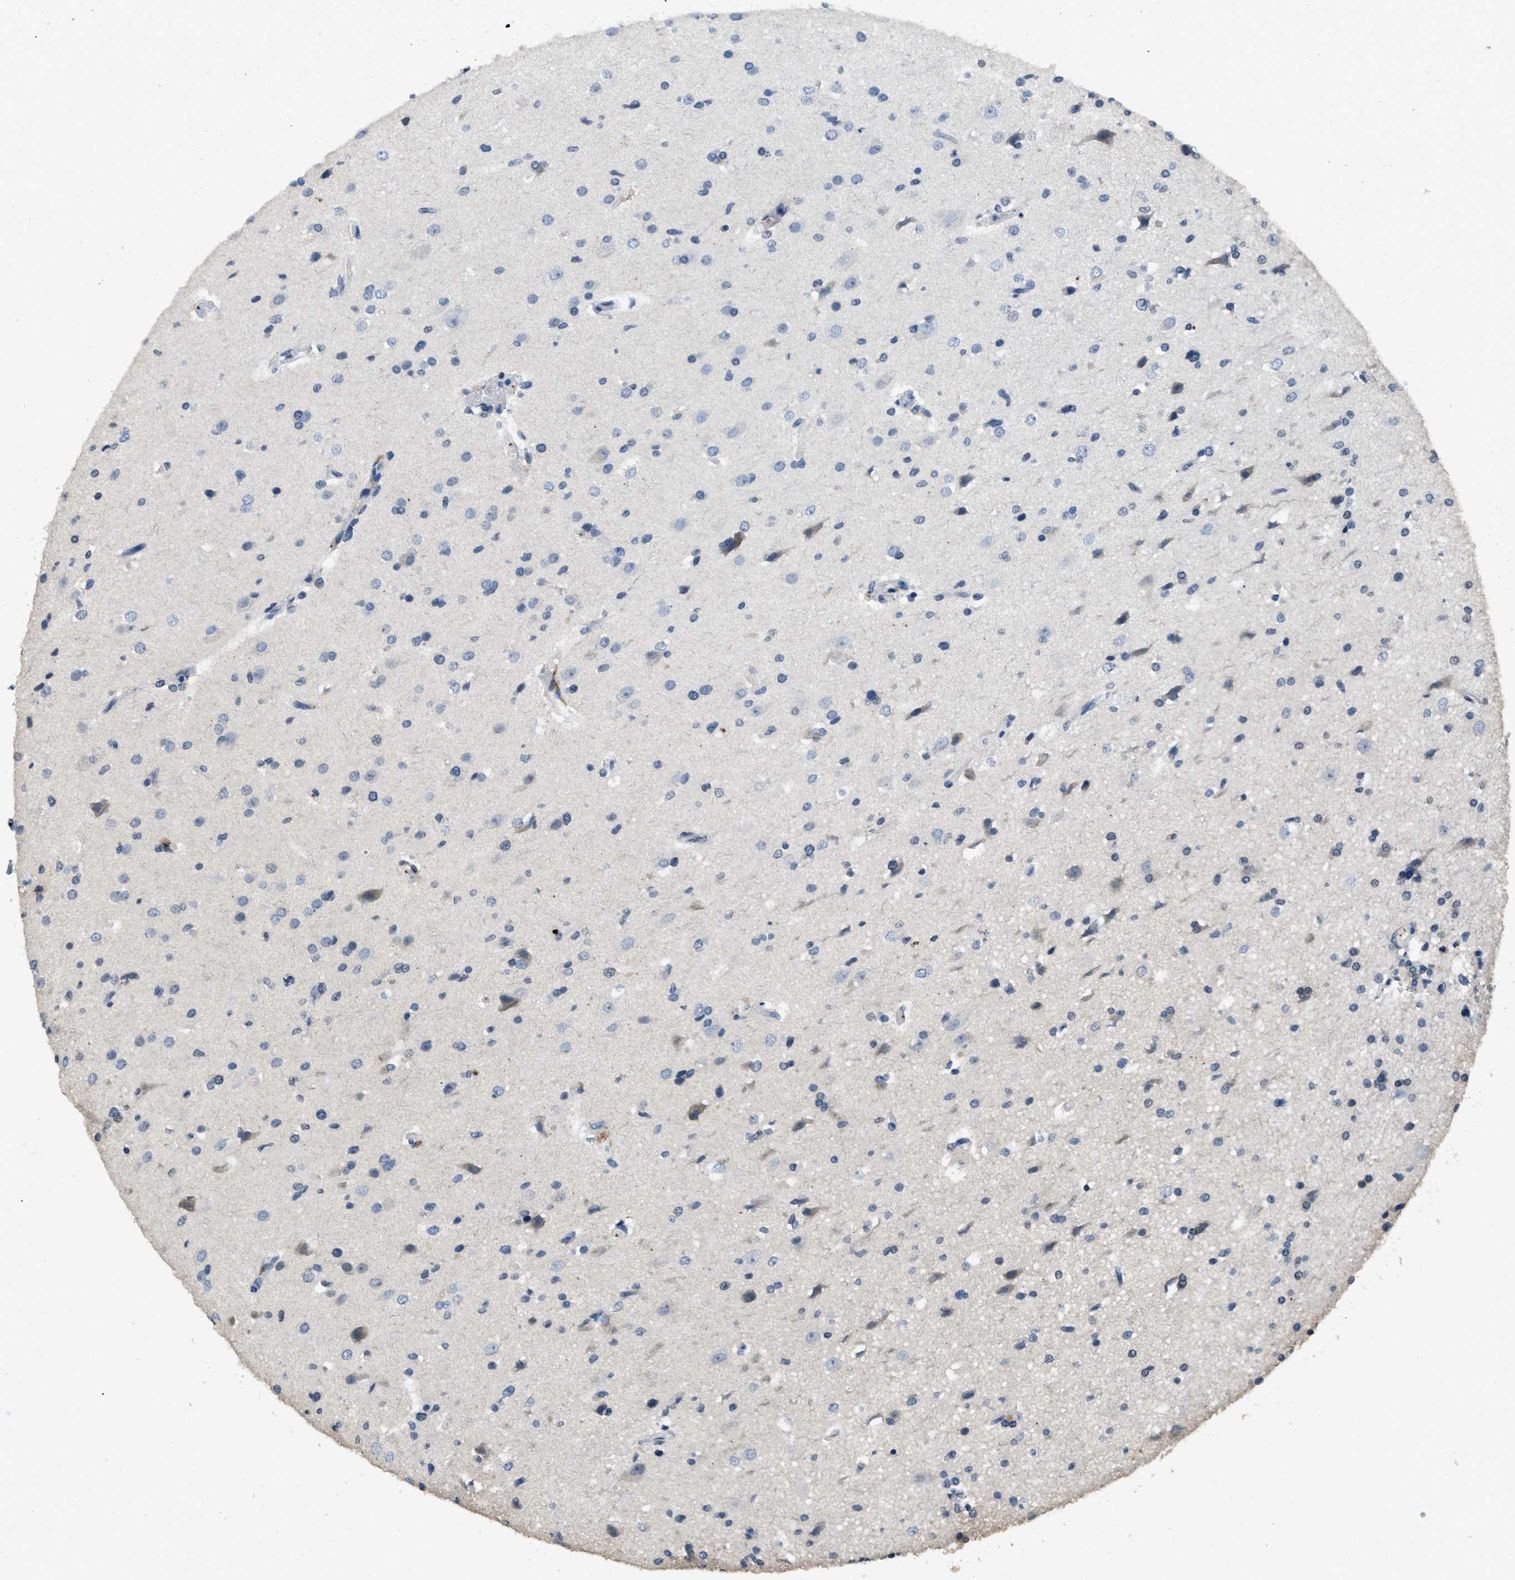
{"staining": {"intensity": "negative", "quantity": "none", "location": "none"}, "tissue": "glioma", "cell_type": "Tumor cells", "image_type": "cancer", "snomed": [{"axis": "morphology", "description": "Glioma, malignant, High grade"}, {"axis": "topography", "description": "Brain"}], "caption": "Histopathology image shows no significant protein expression in tumor cells of high-grade glioma (malignant).", "gene": "ITGA2B", "patient": {"sex": "male", "age": 33}}